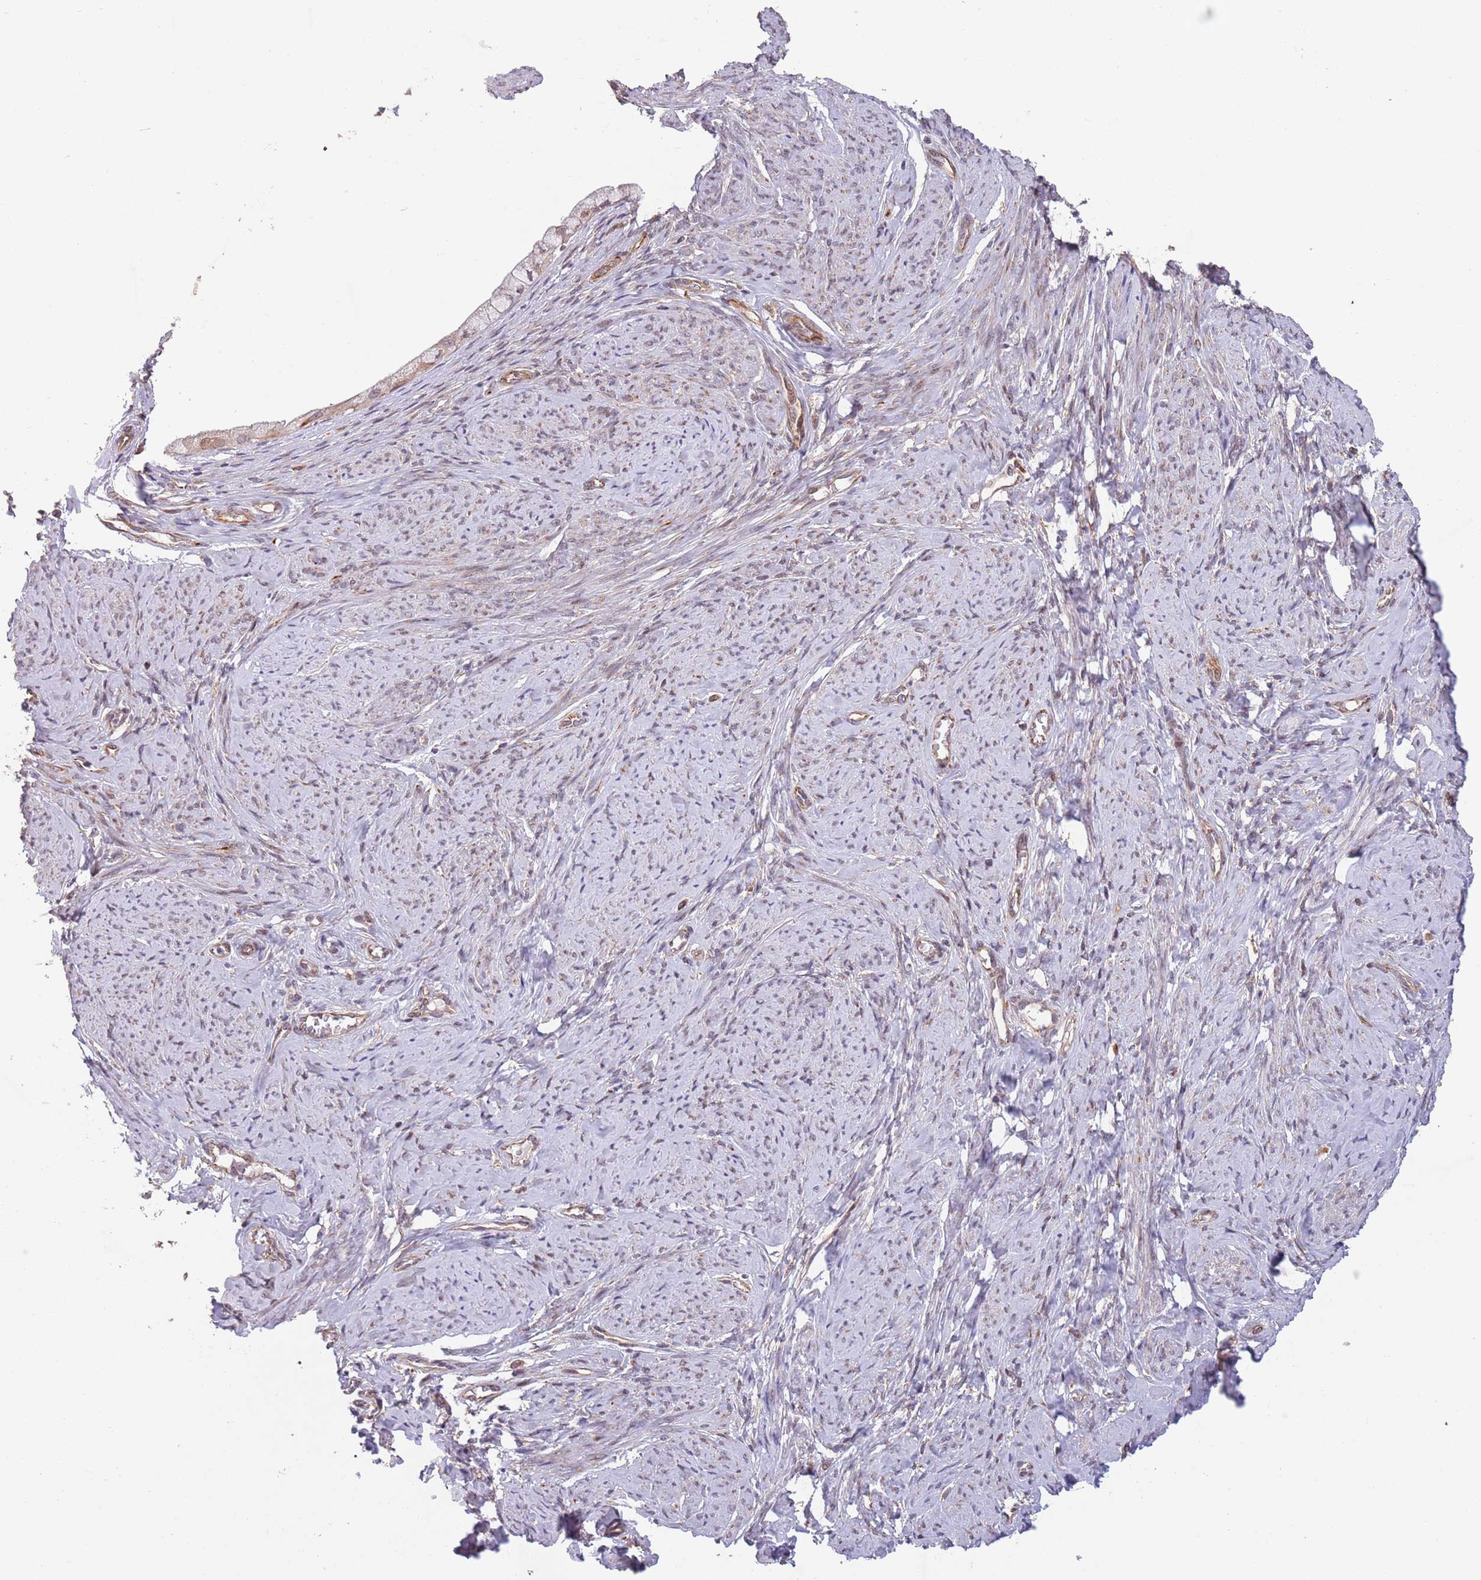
{"staining": {"intensity": "weak", "quantity": "25%-75%", "location": "nuclear"}, "tissue": "cervix", "cell_type": "Glandular cells", "image_type": "normal", "snomed": [{"axis": "morphology", "description": "Normal tissue, NOS"}, {"axis": "topography", "description": "Cervix"}], "caption": "Approximately 25%-75% of glandular cells in normal human cervix display weak nuclear protein expression as visualized by brown immunohistochemical staining.", "gene": "CHD9", "patient": {"sex": "female", "age": 42}}